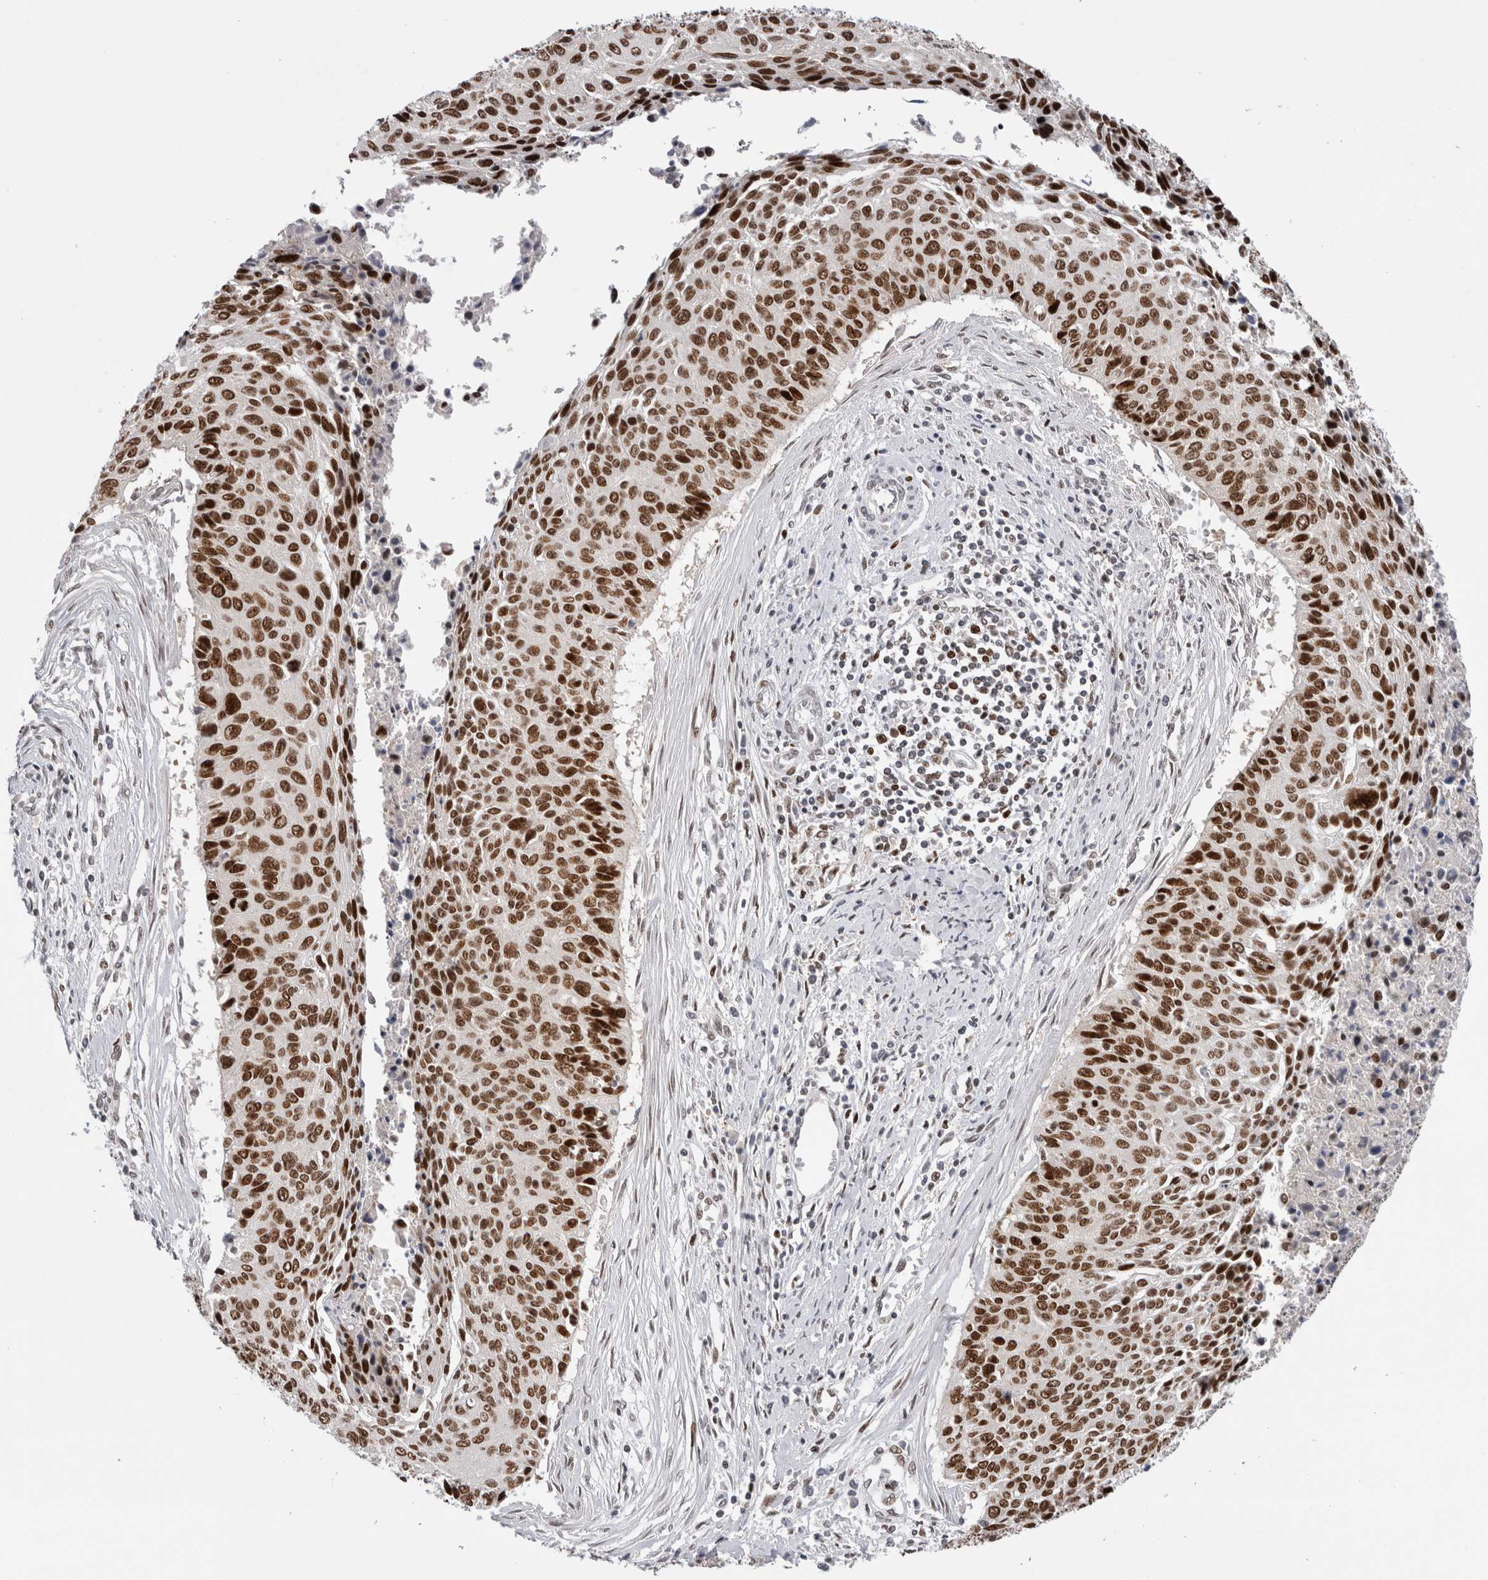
{"staining": {"intensity": "strong", "quantity": ">75%", "location": "nuclear"}, "tissue": "cervical cancer", "cell_type": "Tumor cells", "image_type": "cancer", "snomed": [{"axis": "morphology", "description": "Squamous cell carcinoma, NOS"}, {"axis": "topography", "description": "Cervix"}], "caption": "About >75% of tumor cells in human cervical cancer (squamous cell carcinoma) demonstrate strong nuclear protein staining as visualized by brown immunohistochemical staining.", "gene": "ZNF521", "patient": {"sex": "female", "age": 55}}